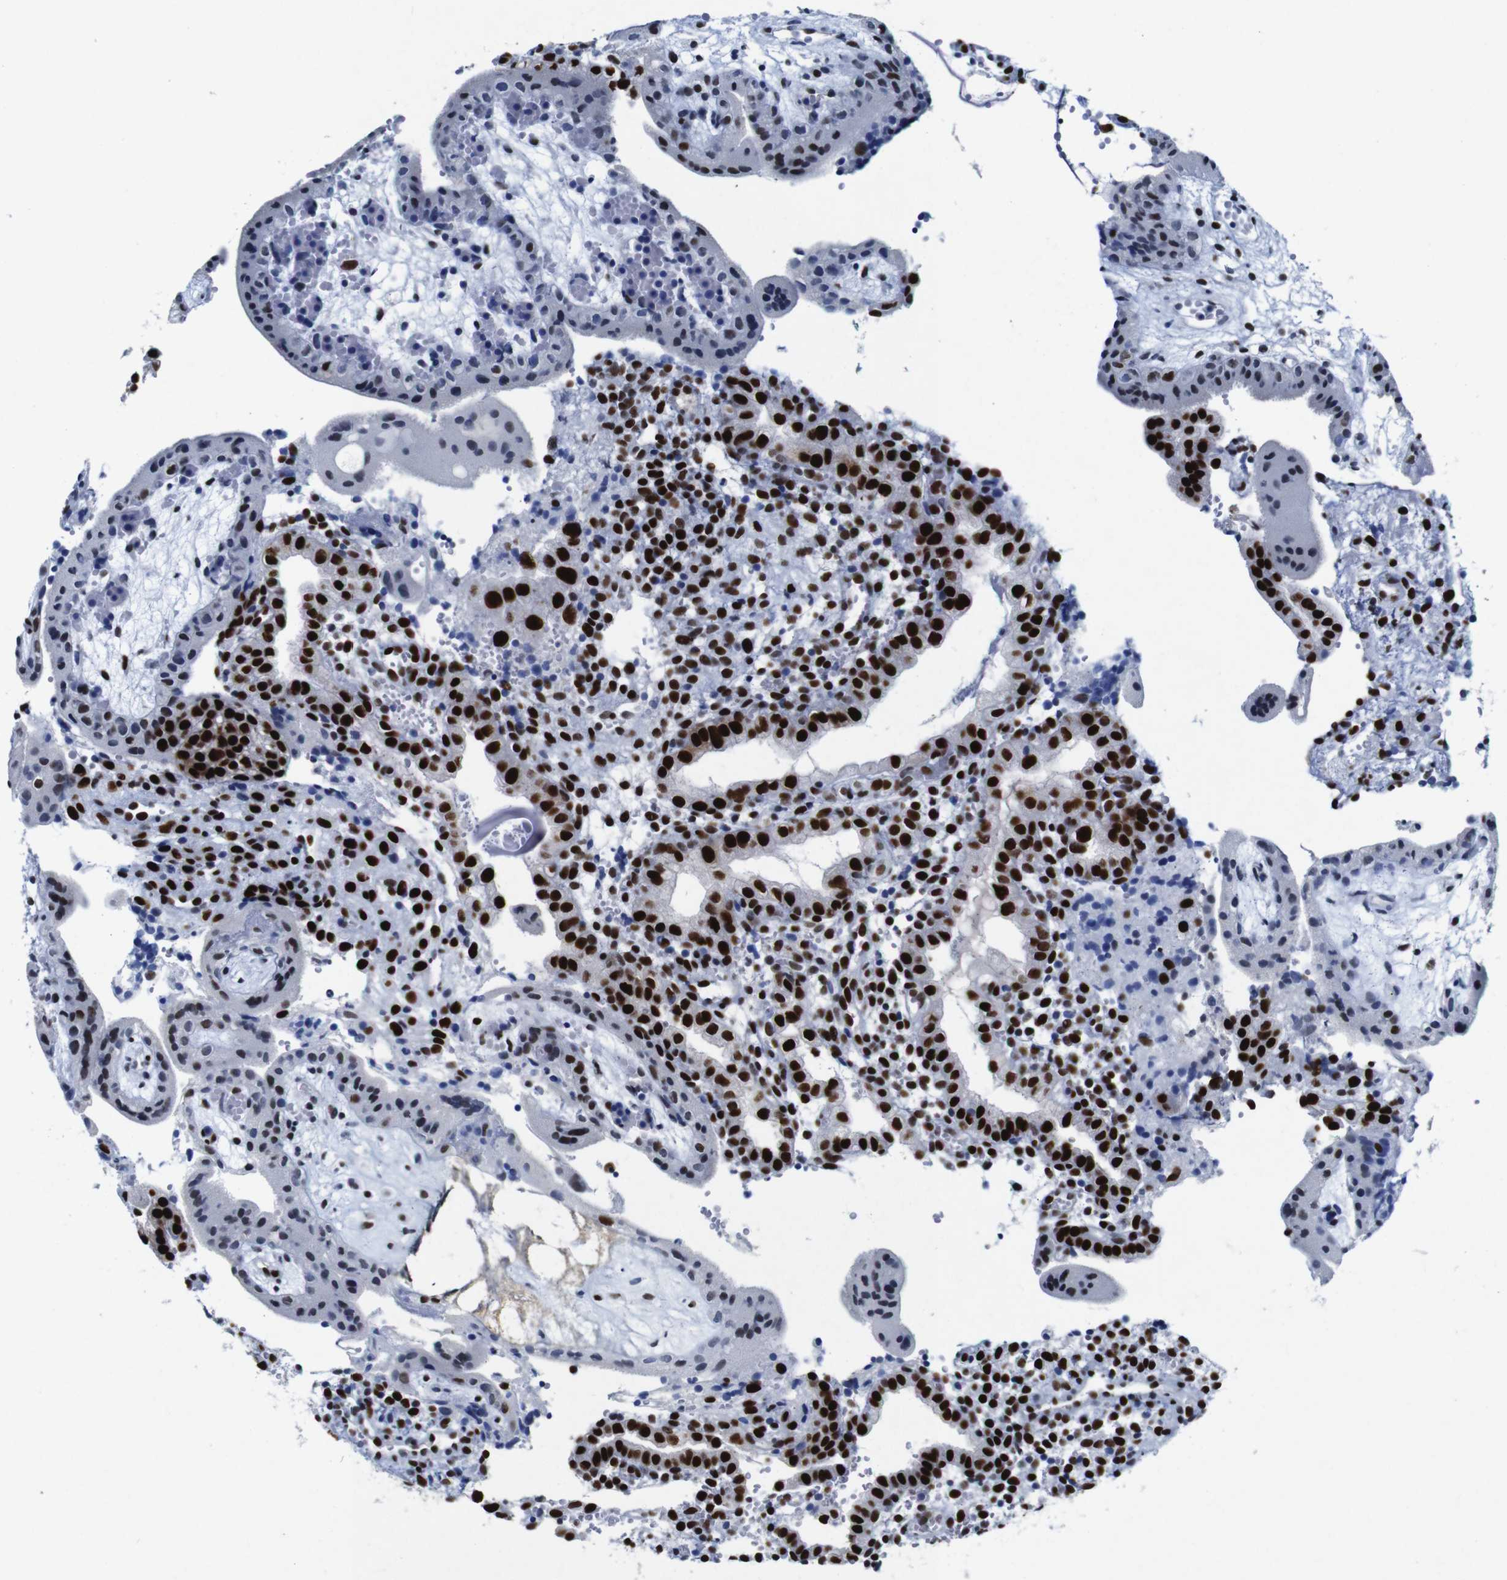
{"staining": {"intensity": "strong", "quantity": ">75%", "location": "nuclear"}, "tissue": "placenta", "cell_type": "Decidual cells", "image_type": "normal", "snomed": [{"axis": "morphology", "description": "Normal tissue, NOS"}, {"axis": "topography", "description": "Placenta"}], "caption": "A brown stain shows strong nuclear staining of a protein in decidual cells of unremarkable placenta.", "gene": "FOSL2", "patient": {"sex": "female", "age": 18}}